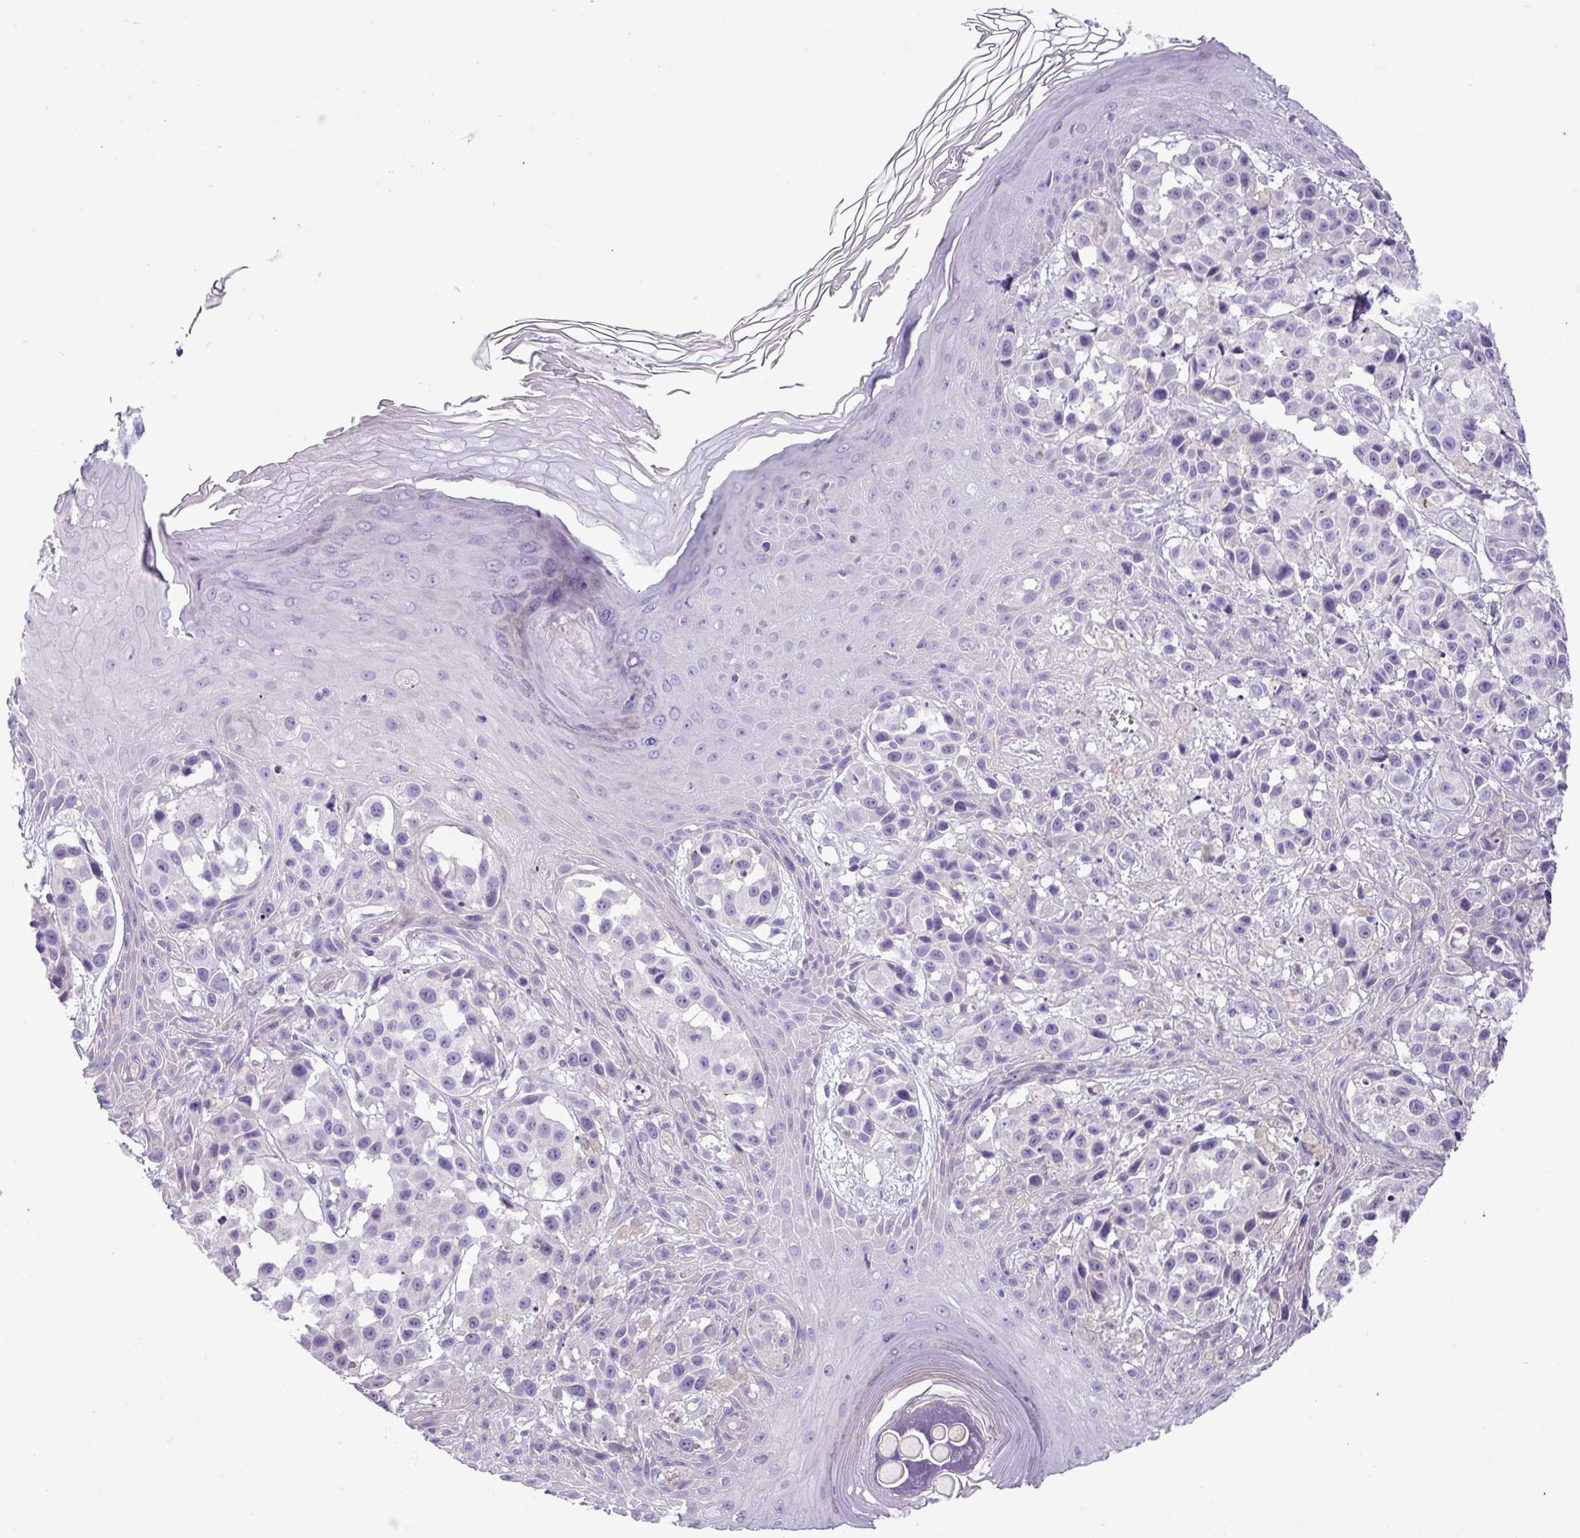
{"staining": {"intensity": "negative", "quantity": "none", "location": "none"}, "tissue": "melanoma", "cell_type": "Tumor cells", "image_type": "cancer", "snomed": [{"axis": "morphology", "description": "Malignant melanoma, NOS"}, {"axis": "topography", "description": "Skin"}], "caption": "This is an immunohistochemistry image of melanoma. There is no staining in tumor cells.", "gene": "ZNF334", "patient": {"sex": "male", "age": 39}}